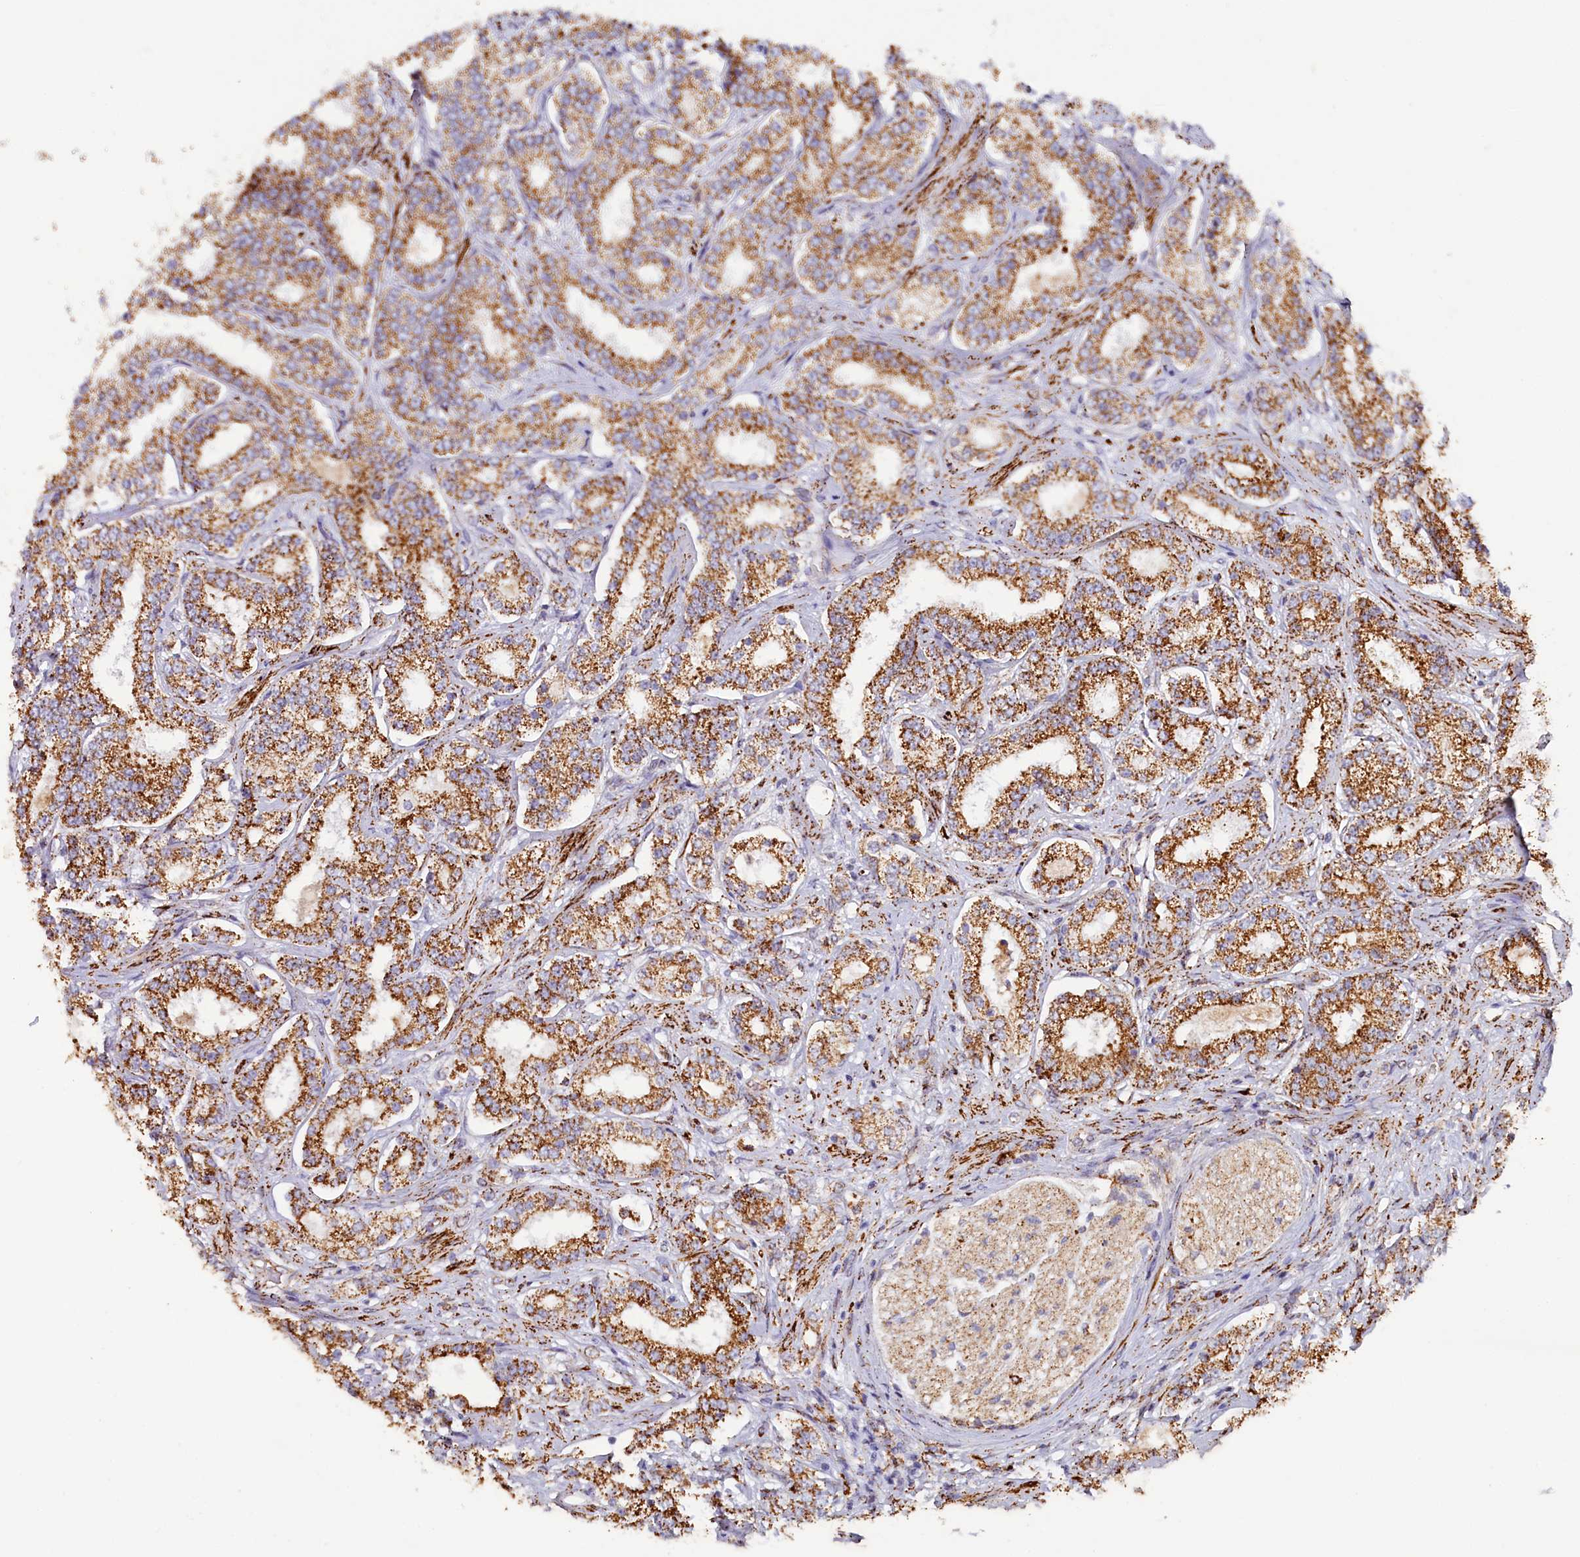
{"staining": {"intensity": "strong", "quantity": ">75%", "location": "cytoplasmic/membranous"}, "tissue": "prostate cancer", "cell_type": "Tumor cells", "image_type": "cancer", "snomed": [{"axis": "morphology", "description": "Normal tissue, NOS"}, {"axis": "morphology", "description": "Adenocarcinoma, High grade"}, {"axis": "topography", "description": "Prostate"}], "caption": "A histopathology image showing strong cytoplasmic/membranous staining in about >75% of tumor cells in adenocarcinoma (high-grade) (prostate), as visualized by brown immunohistochemical staining.", "gene": "AKTIP", "patient": {"sex": "male", "age": 83}}